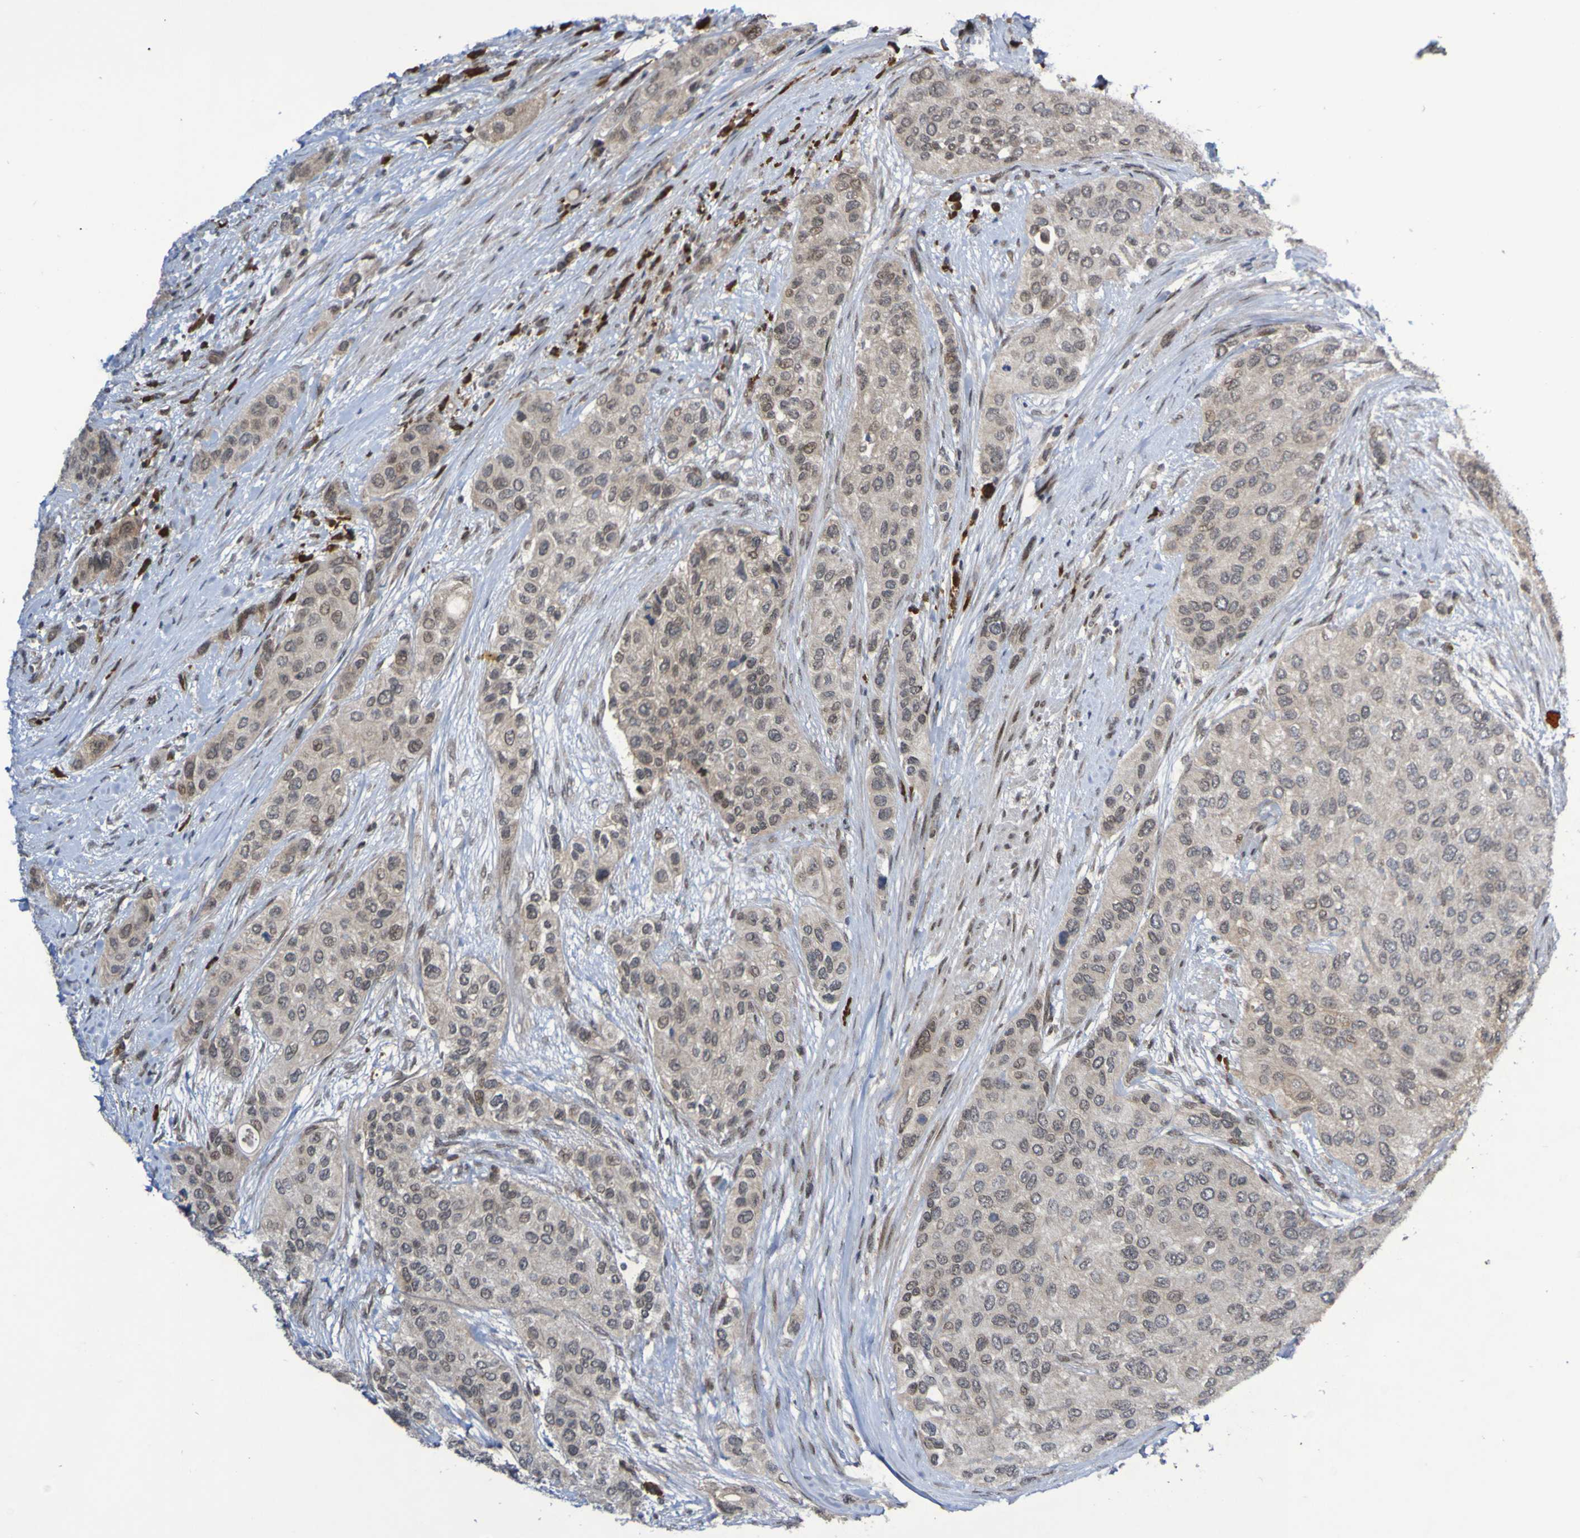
{"staining": {"intensity": "weak", "quantity": ">75%", "location": "cytoplasmic/membranous"}, "tissue": "urothelial cancer", "cell_type": "Tumor cells", "image_type": "cancer", "snomed": [{"axis": "morphology", "description": "Urothelial carcinoma, High grade"}, {"axis": "topography", "description": "Urinary bladder"}], "caption": "Protein analysis of urothelial cancer tissue reveals weak cytoplasmic/membranous positivity in approximately >75% of tumor cells. The staining is performed using DAB brown chromogen to label protein expression. The nuclei are counter-stained blue using hematoxylin.", "gene": "ITLN1", "patient": {"sex": "female", "age": 56}}